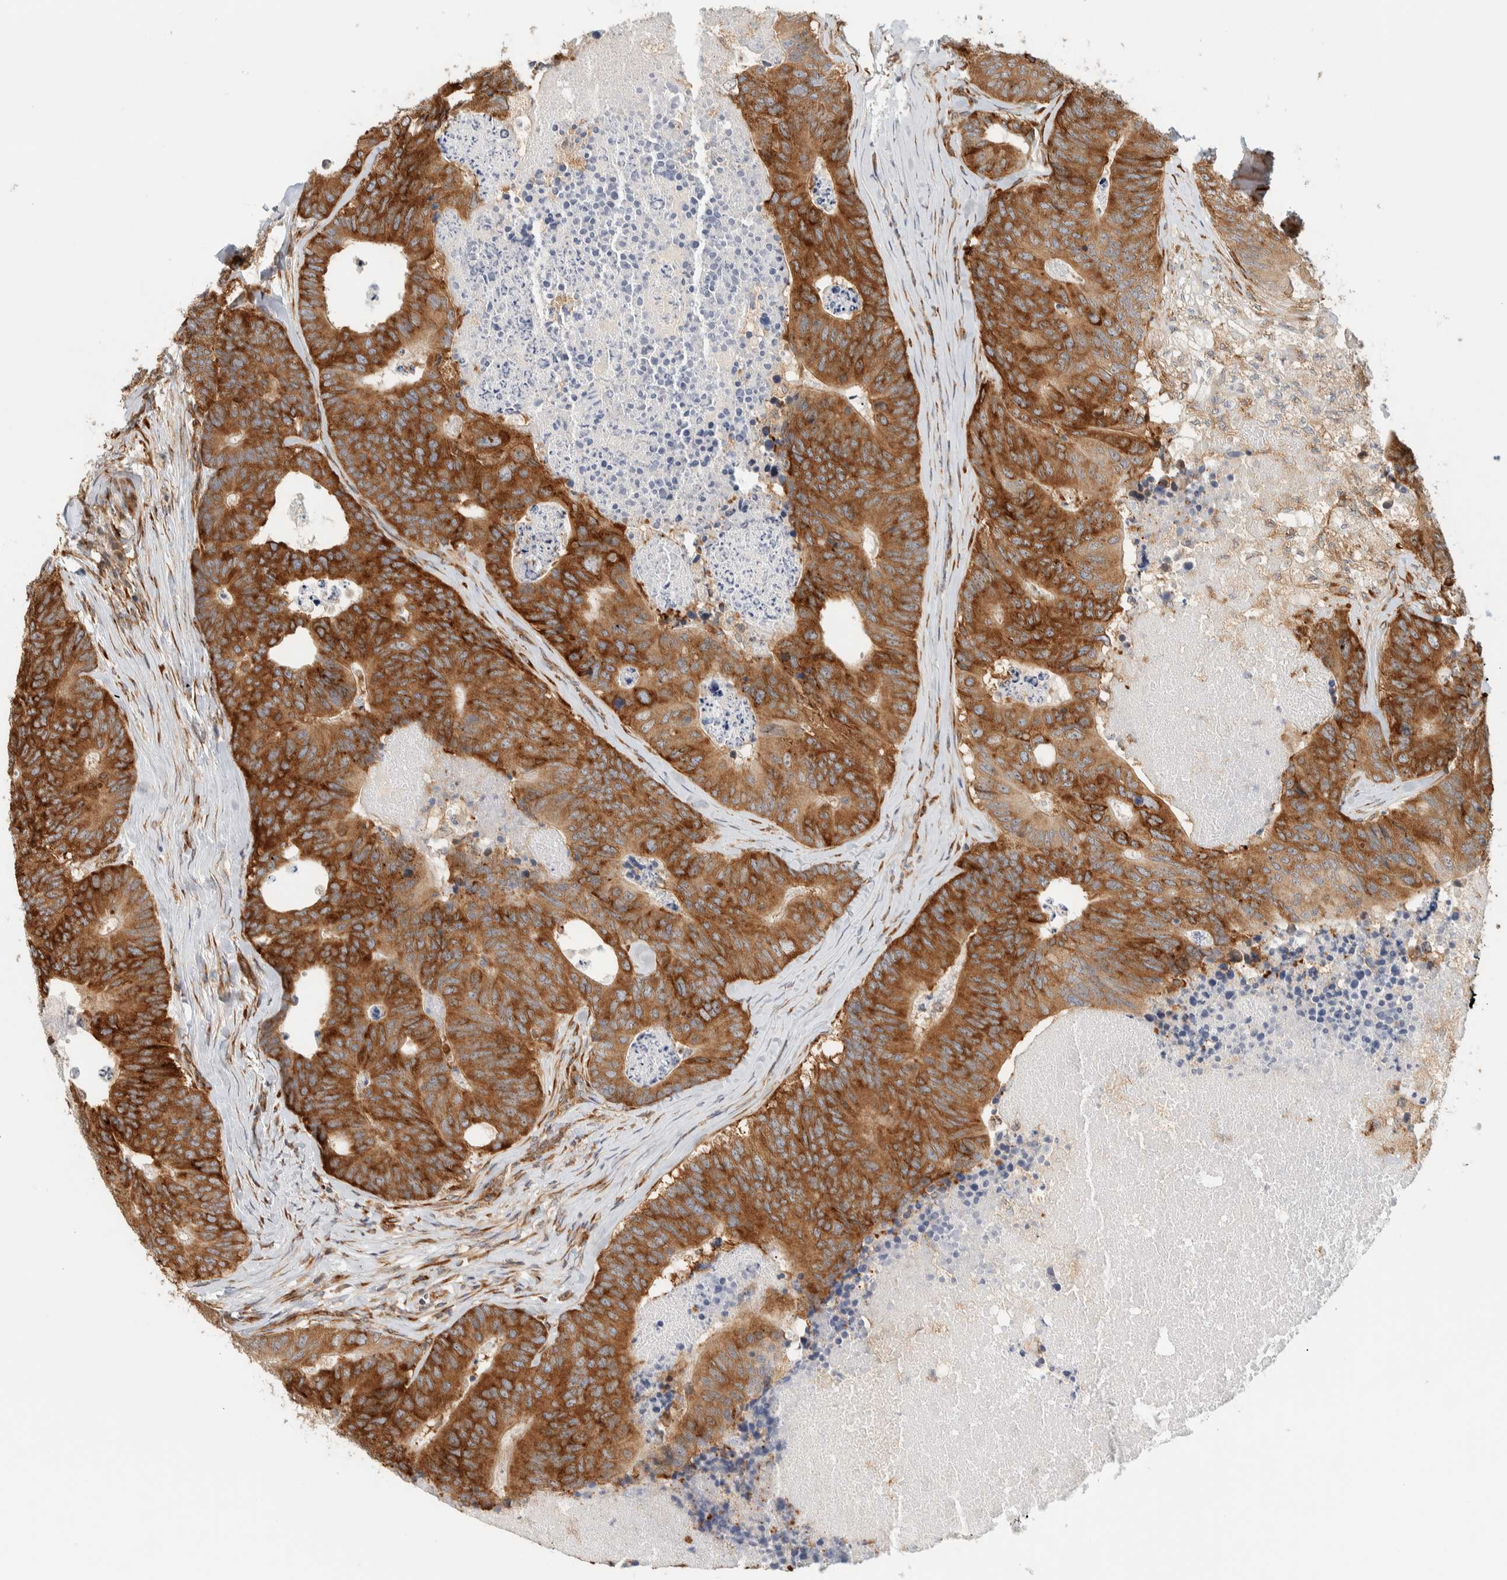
{"staining": {"intensity": "strong", "quantity": ">75%", "location": "cytoplasmic/membranous"}, "tissue": "colorectal cancer", "cell_type": "Tumor cells", "image_type": "cancer", "snomed": [{"axis": "morphology", "description": "Adenocarcinoma, NOS"}, {"axis": "topography", "description": "Colon"}], "caption": "This is a histology image of immunohistochemistry staining of colorectal cancer, which shows strong staining in the cytoplasmic/membranous of tumor cells.", "gene": "LLGL2", "patient": {"sex": "female", "age": 67}}